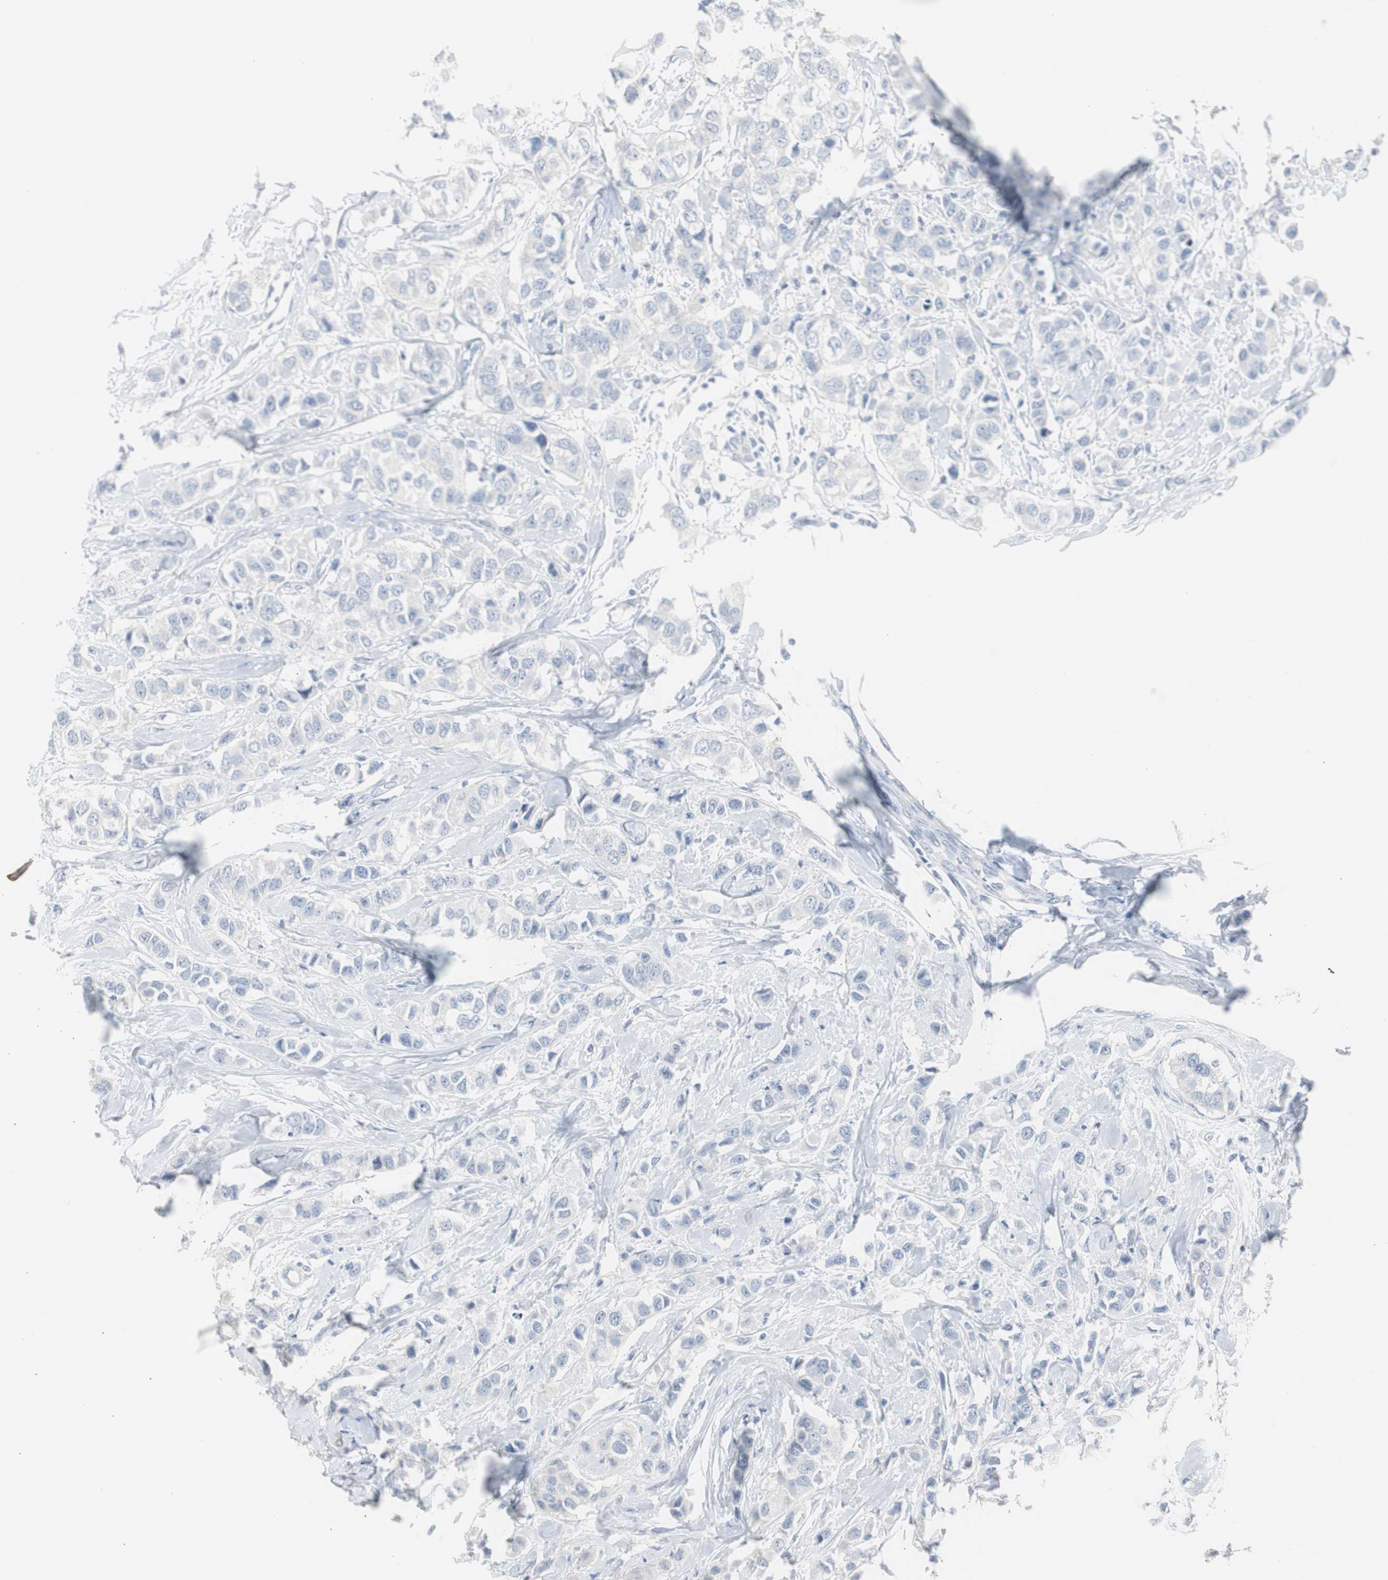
{"staining": {"intensity": "negative", "quantity": "none", "location": "none"}, "tissue": "breast cancer", "cell_type": "Tumor cells", "image_type": "cancer", "snomed": [{"axis": "morphology", "description": "Duct carcinoma"}, {"axis": "topography", "description": "Breast"}], "caption": "Immunohistochemical staining of human invasive ductal carcinoma (breast) displays no significant staining in tumor cells.", "gene": "S100A7", "patient": {"sex": "female", "age": 50}}